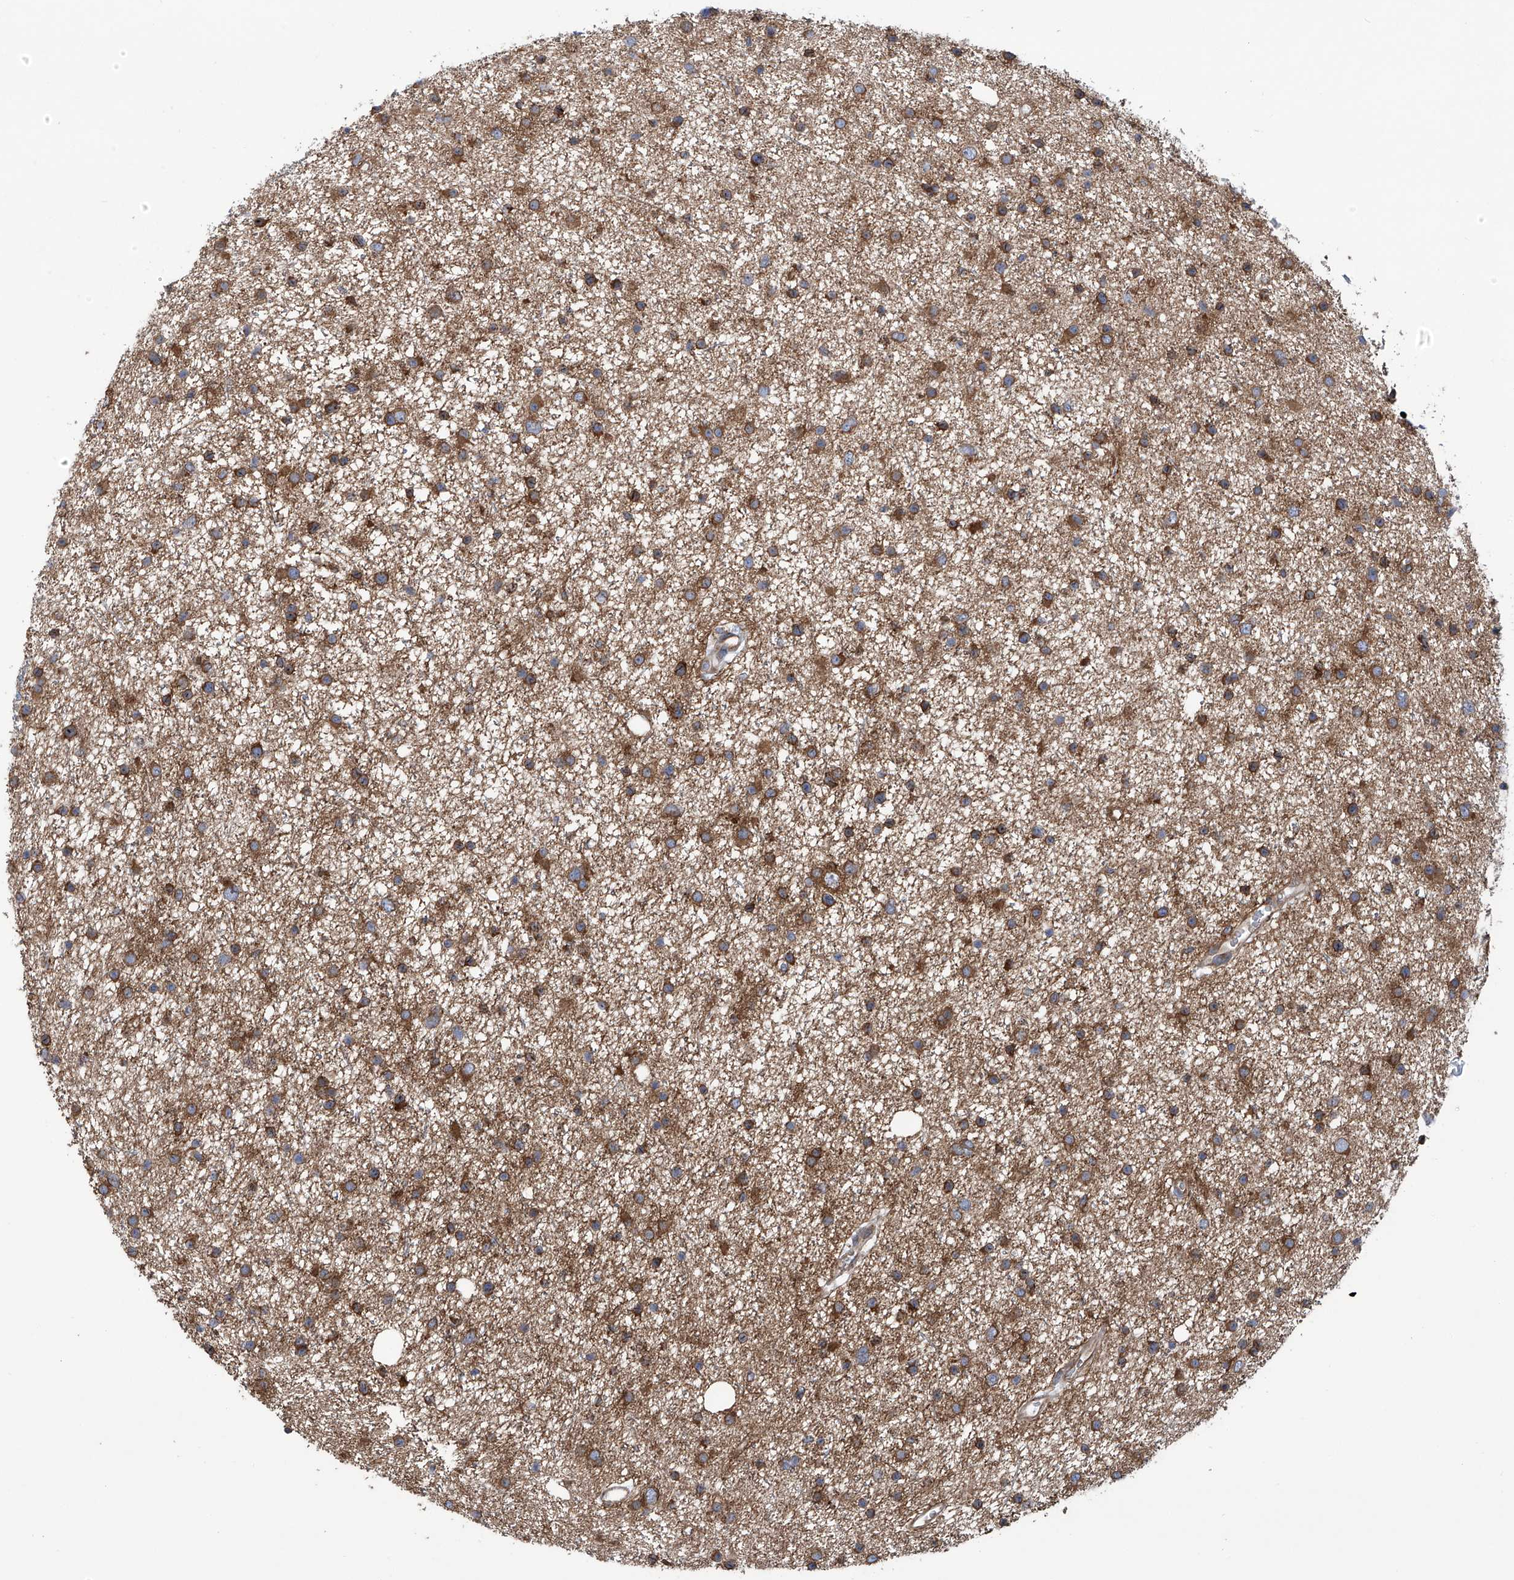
{"staining": {"intensity": "strong", "quantity": ">75%", "location": "cytoplasmic/membranous"}, "tissue": "glioma", "cell_type": "Tumor cells", "image_type": "cancer", "snomed": [{"axis": "morphology", "description": "Glioma, malignant, Low grade"}, {"axis": "topography", "description": "Cerebral cortex"}], "caption": "Strong cytoplasmic/membranous expression is identified in about >75% of tumor cells in glioma.", "gene": "SENP2", "patient": {"sex": "female", "age": 39}}